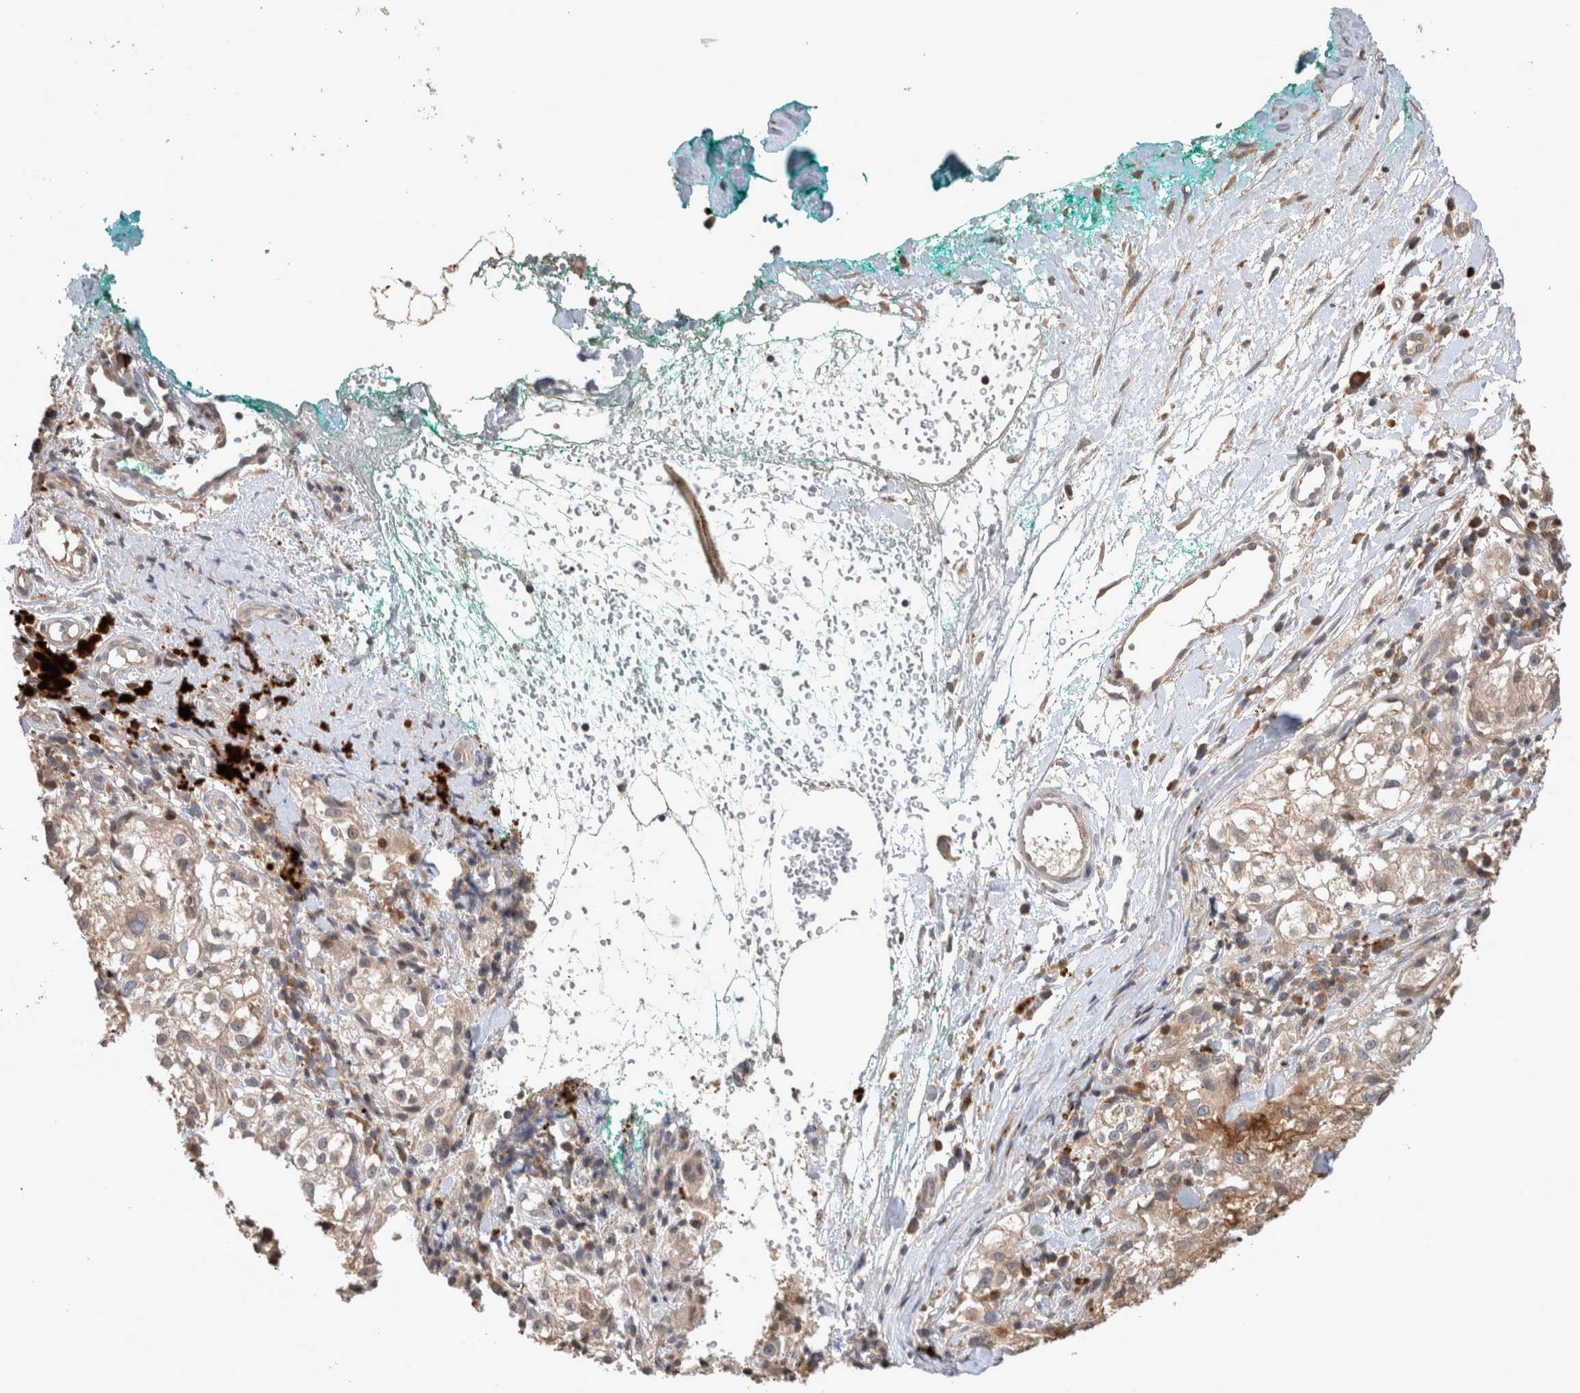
{"staining": {"intensity": "weak", "quantity": "25%-75%", "location": "cytoplasmic/membranous"}, "tissue": "melanoma", "cell_type": "Tumor cells", "image_type": "cancer", "snomed": [{"axis": "morphology", "description": "Necrosis, NOS"}, {"axis": "morphology", "description": "Malignant melanoma, NOS"}, {"axis": "topography", "description": "Skin"}], "caption": "A histopathology image of malignant melanoma stained for a protein demonstrates weak cytoplasmic/membranous brown staining in tumor cells.", "gene": "SERAC1", "patient": {"sex": "female", "age": 87}}